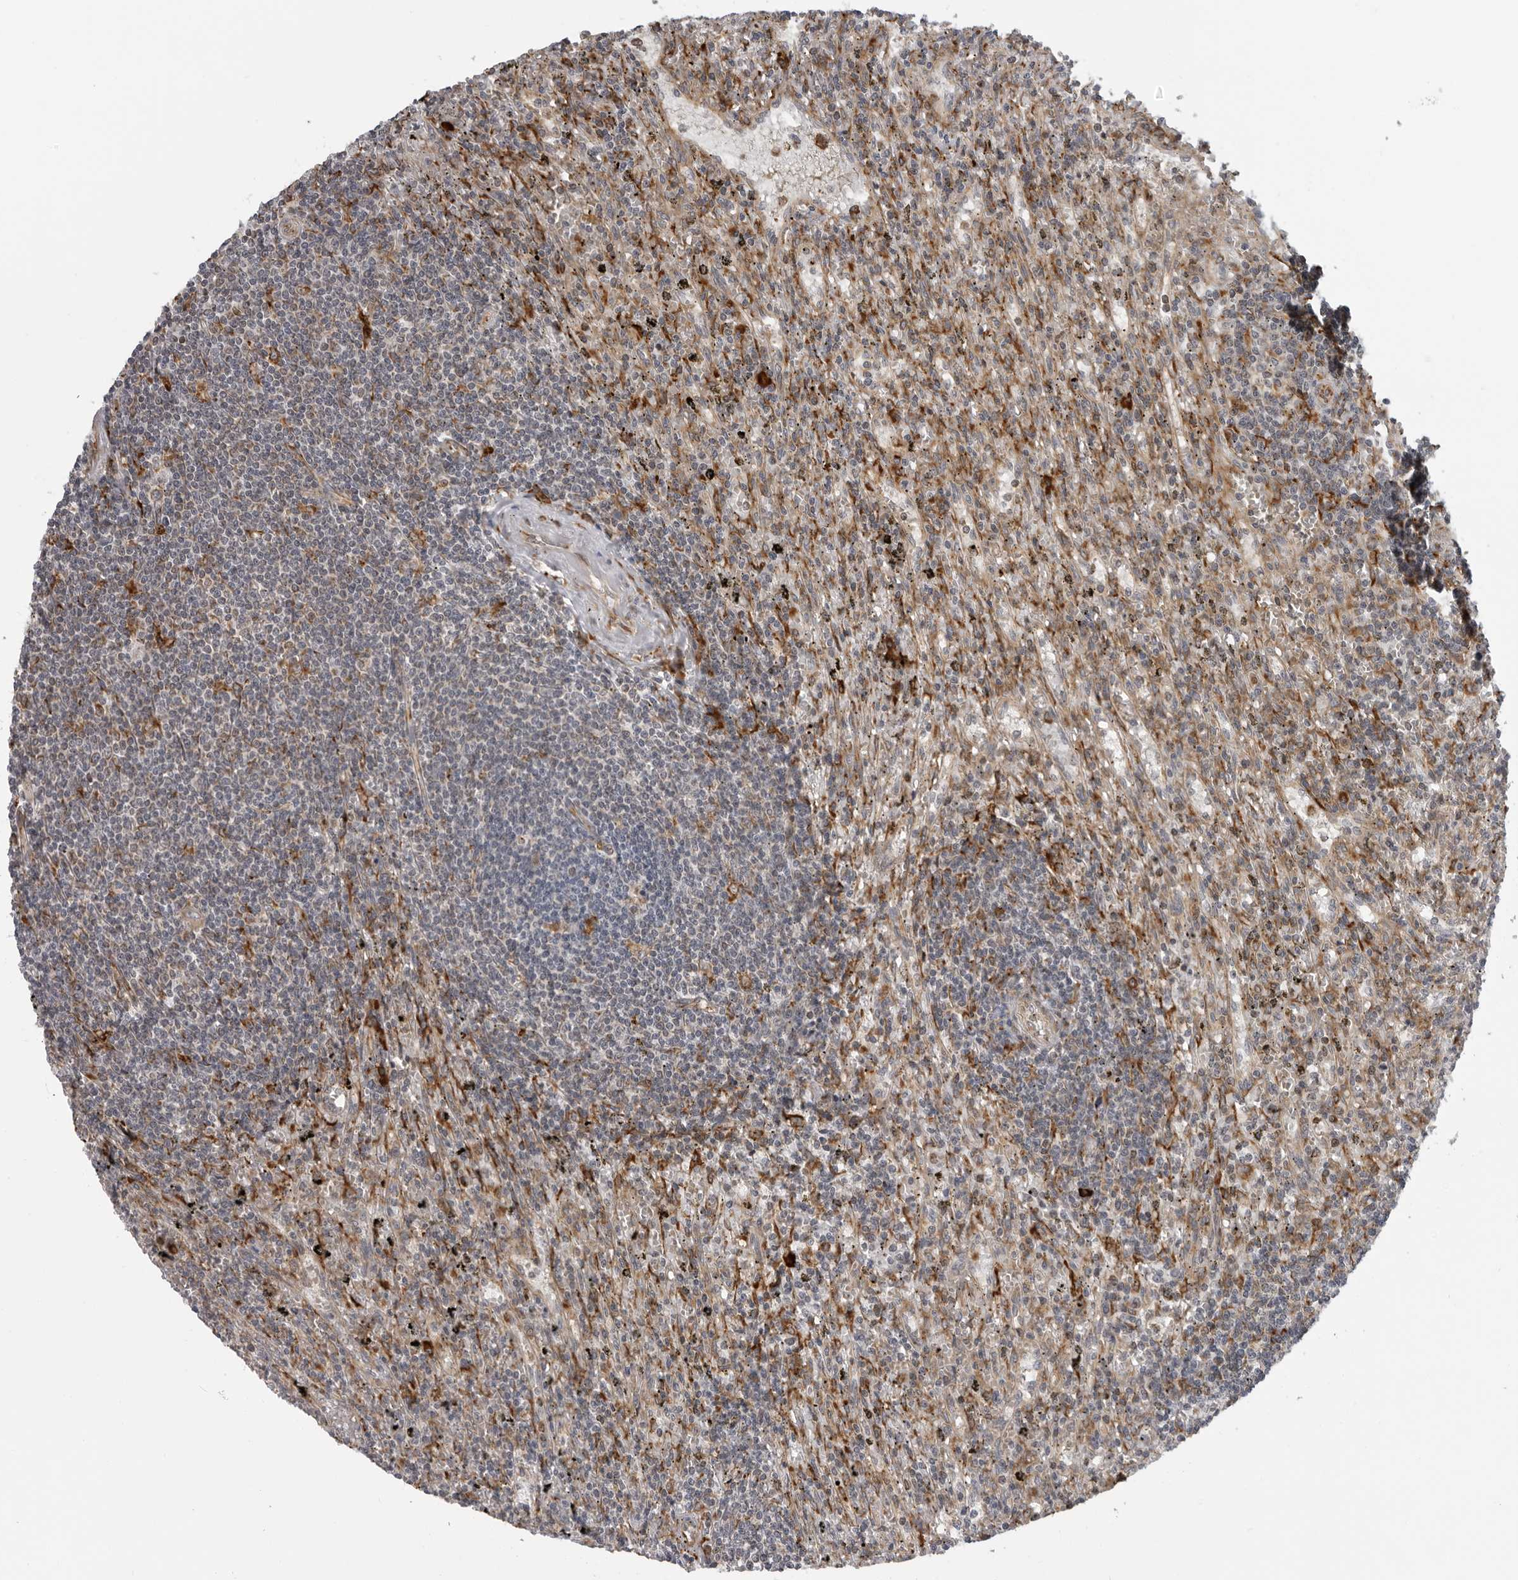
{"staining": {"intensity": "negative", "quantity": "none", "location": "none"}, "tissue": "lymphoma", "cell_type": "Tumor cells", "image_type": "cancer", "snomed": [{"axis": "morphology", "description": "Malignant lymphoma, non-Hodgkin's type, Low grade"}, {"axis": "topography", "description": "Spleen"}], "caption": "Immunohistochemical staining of malignant lymphoma, non-Hodgkin's type (low-grade) reveals no significant expression in tumor cells. Brightfield microscopy of immunohistochemistry (IHC) stained with DAB (brown) and hematoxylin (blue), captured at high magnification.", "gene": "ALPK2", "patient": {"sex": "male", "age": 76}}